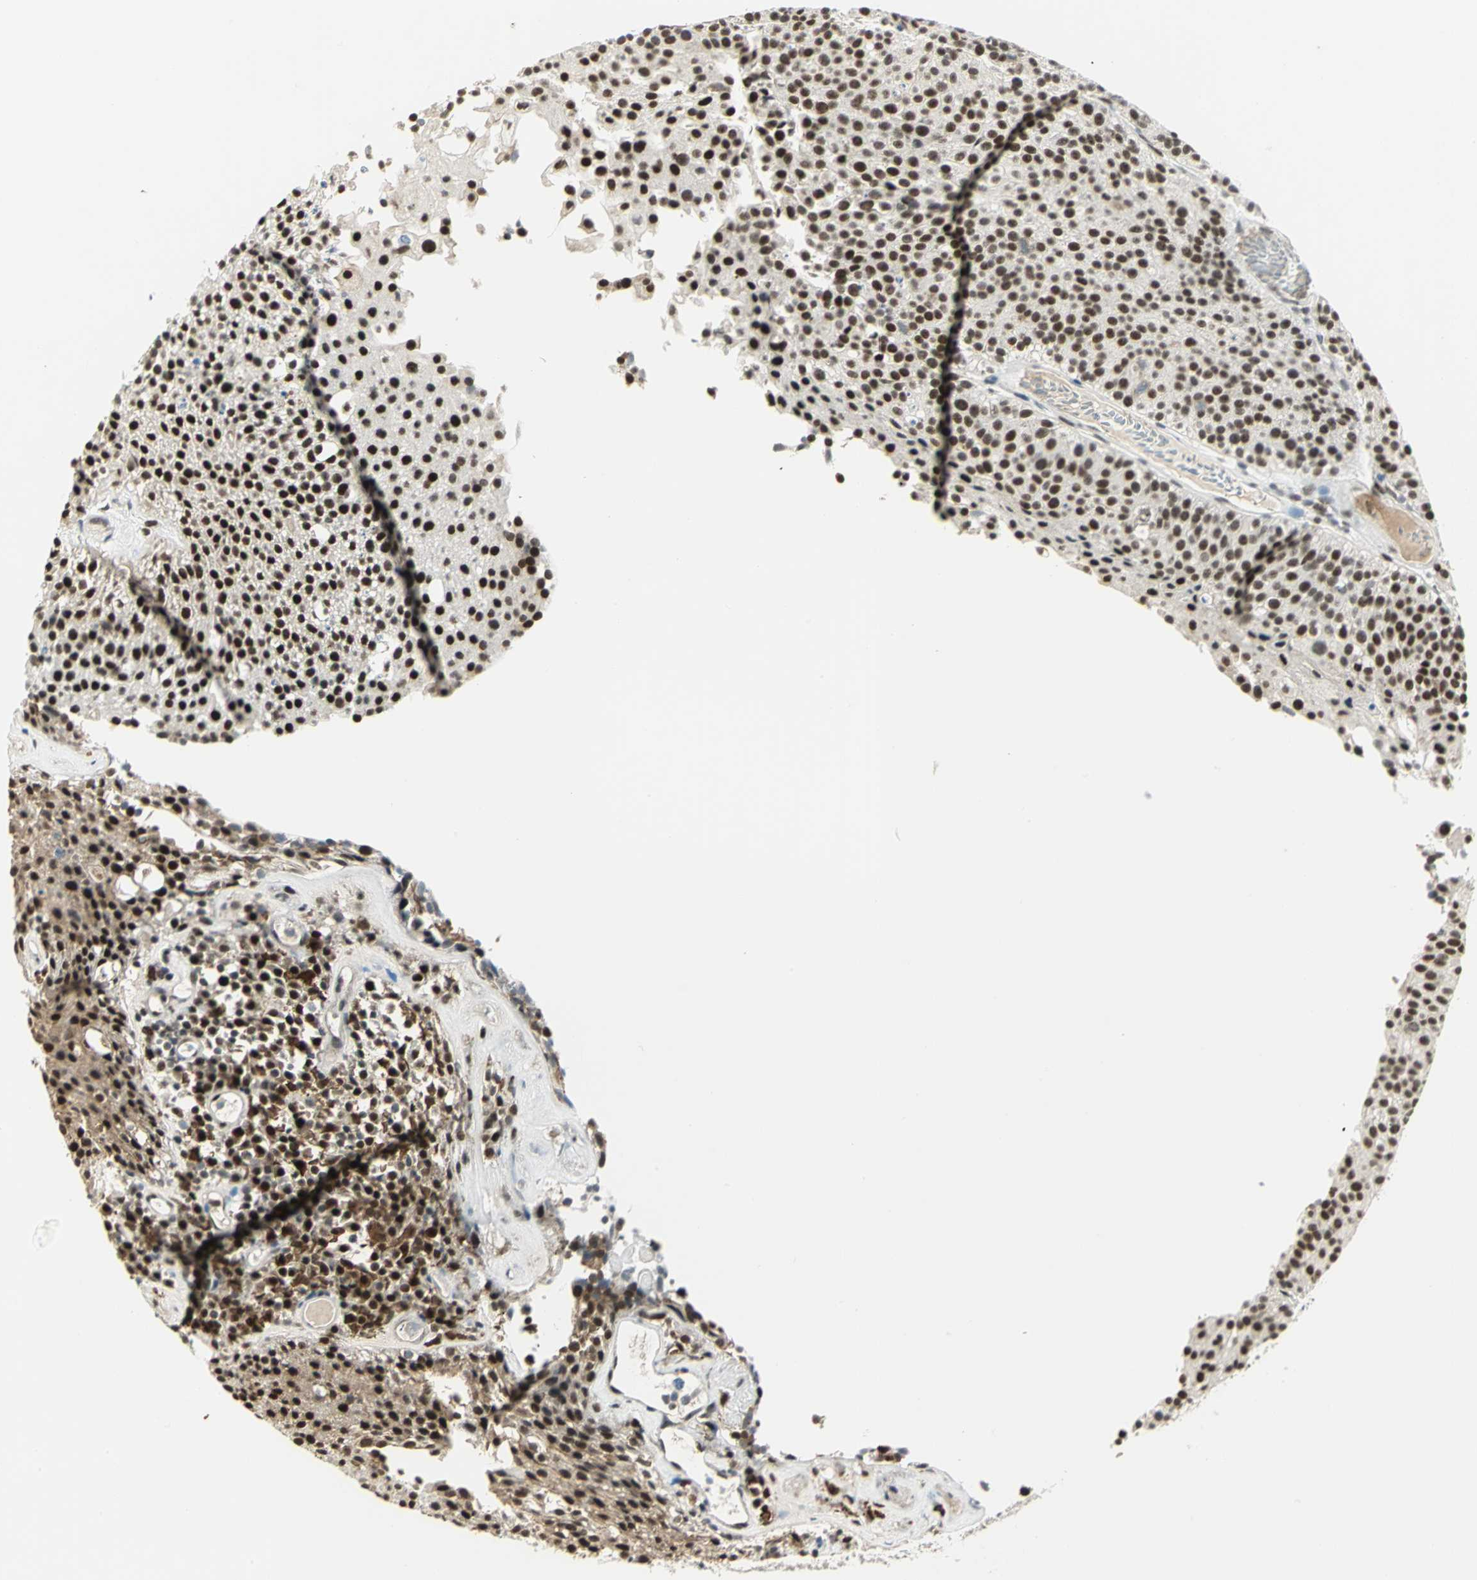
{"staining": {"intensity": "strong", "quantity": ">75%", "location": "nuclear"}, "tissue": "urothelial cancer", "cell_type": "Tumor cells", "image_type": "cancer", "snomed": [{"axis": "morphology", "description": "Urothelial carcinoma, Low grade"}, {"axis": "topography", "description": "Urinary bladder"}], "caption": "Human low-grade urothelial carcinoma stained with a brown dye displays strong nuclear positive expression in approximately >75% of tumor cells.", "gene": "CCNT1", "patient": {"sex": "male", "age": 85}}